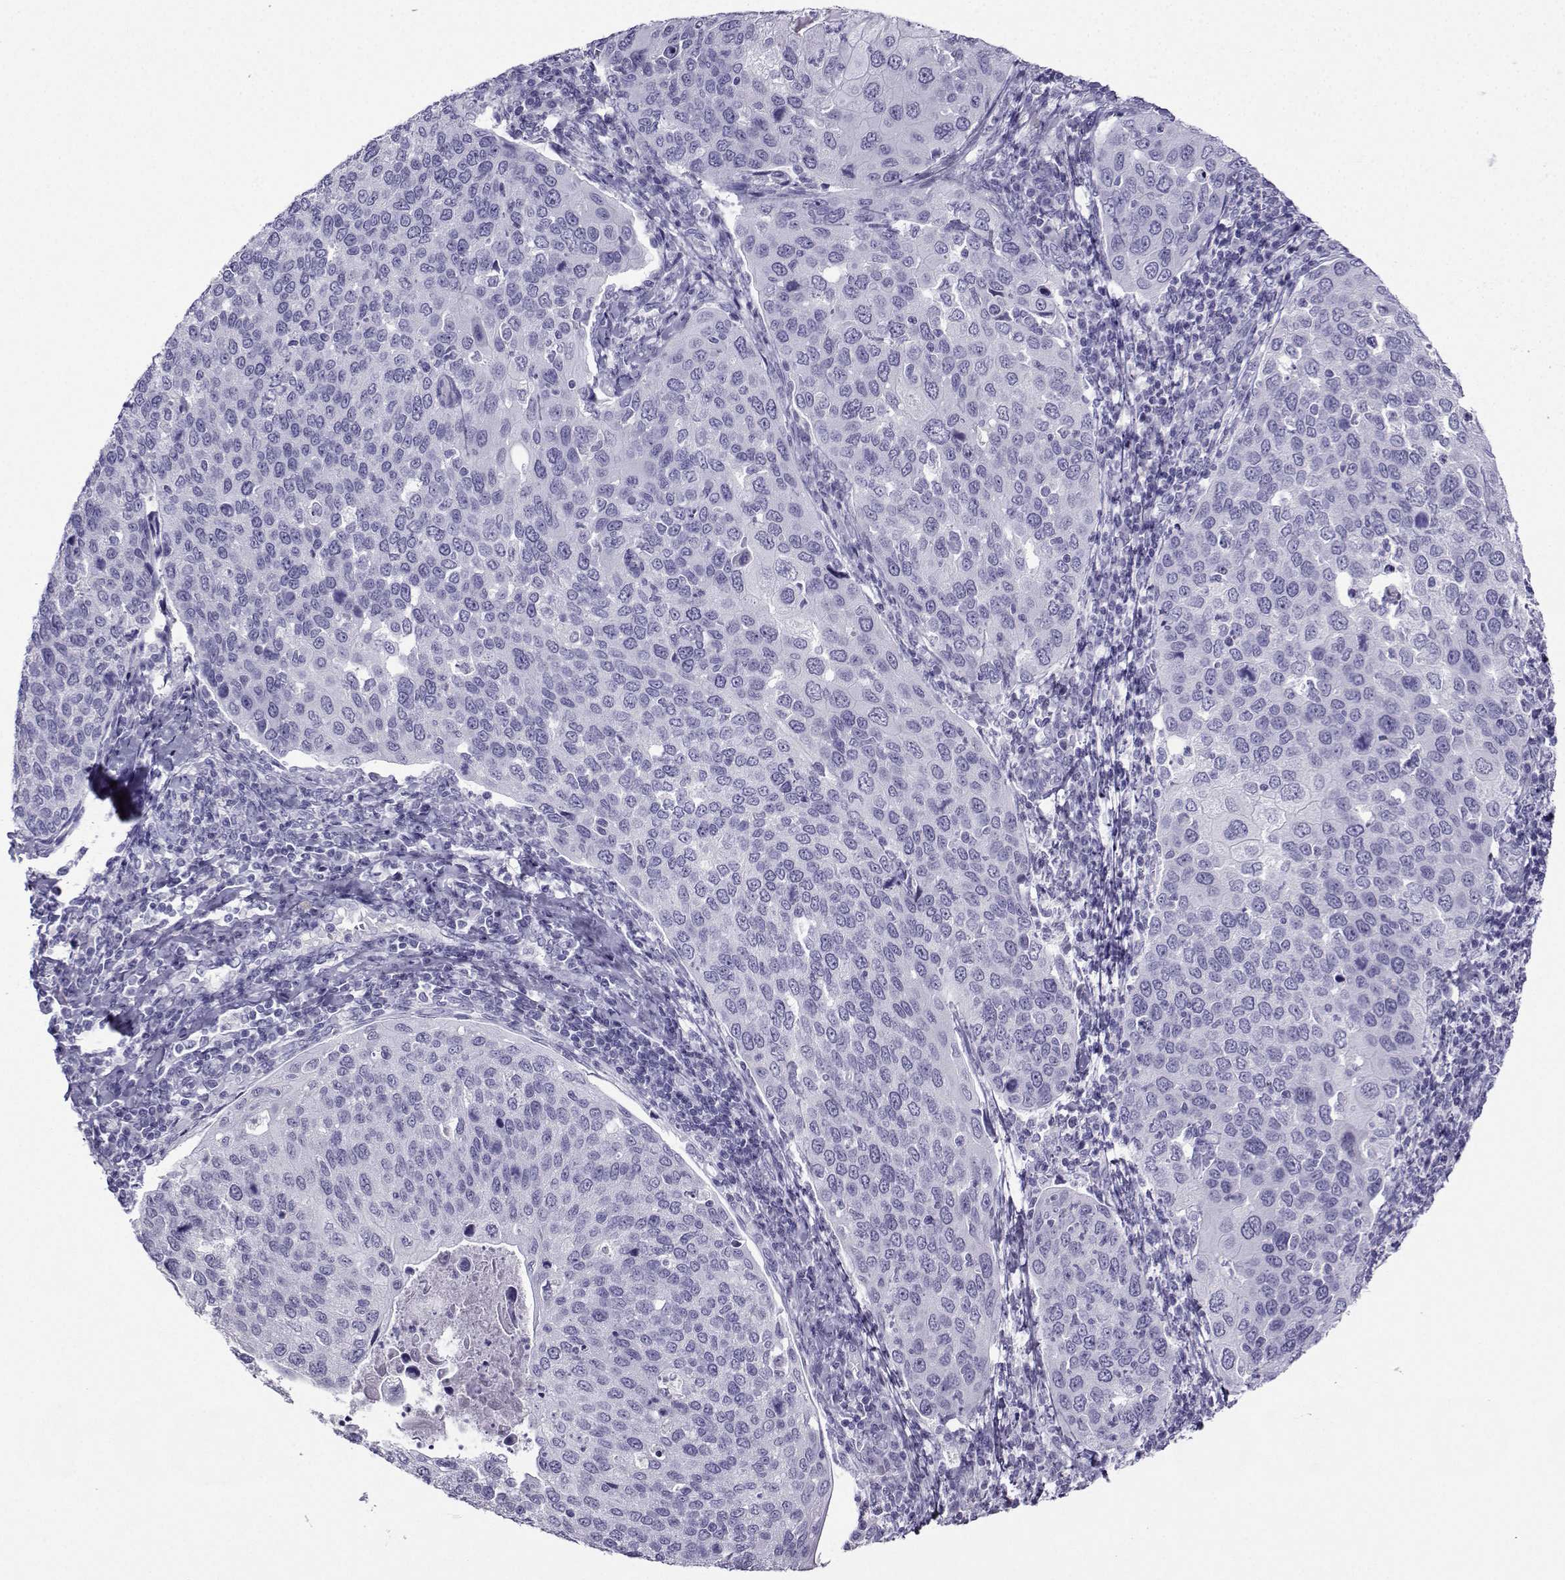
{"staining": {"intensity": "negative", "quantity": "none", "location": "none"}, "tissue": "cervical cancer", "cell_type": "Tumor cells", "image_type": "cancer", "snomed": [{"axis": "morphology", "description": "Squamous cell carcinoma, NOS"}, {"axis": "topography", "description": "Cervix"}], "caption": "Tumor cells are negative for protein expression in human cervical cancer.", "gene": "CRYBB1", "patient": {"sex": "female", "age": 54}}